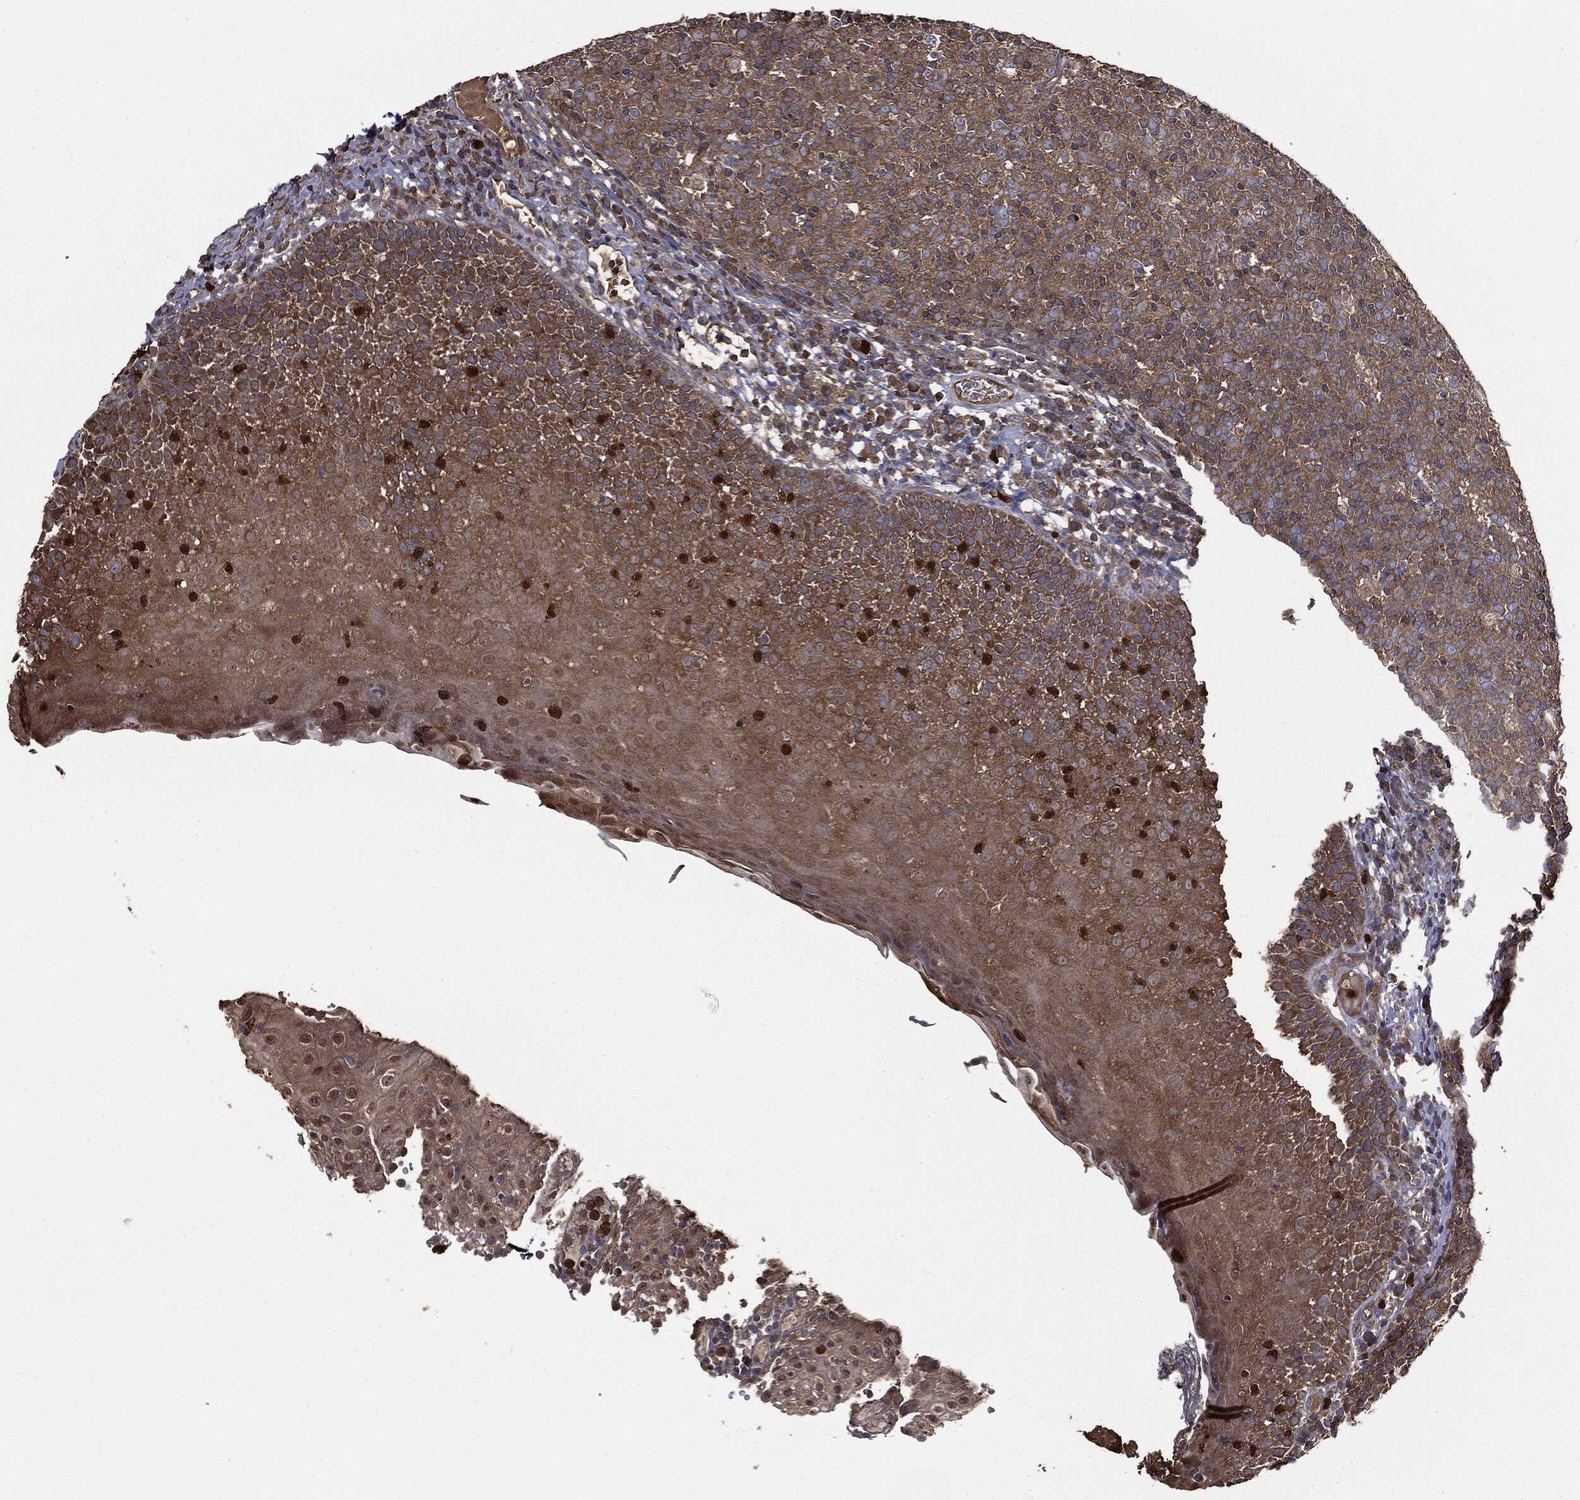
{"staining": {"intensity": "moderate", "quantity": ">75%", "location": "cytoplasmic/membranous"}, "tissue": "tonsil", "cell_type": "Germinal center cells", "image_type": "normal", "snomed": [{"axis": "morphology", "description": "Normal tissue, NOS"}, {"axis": "topography", "description": "Tonsil"}], "caption": "This histopathology image demonstrates IHC staining of normal tonsil, with medium moderate cytoplasmic/membranous positivity in about >75% of germinal center cells.", "gene": "PDCD6IP", "patient": {"sex": "female", "age": 5}}